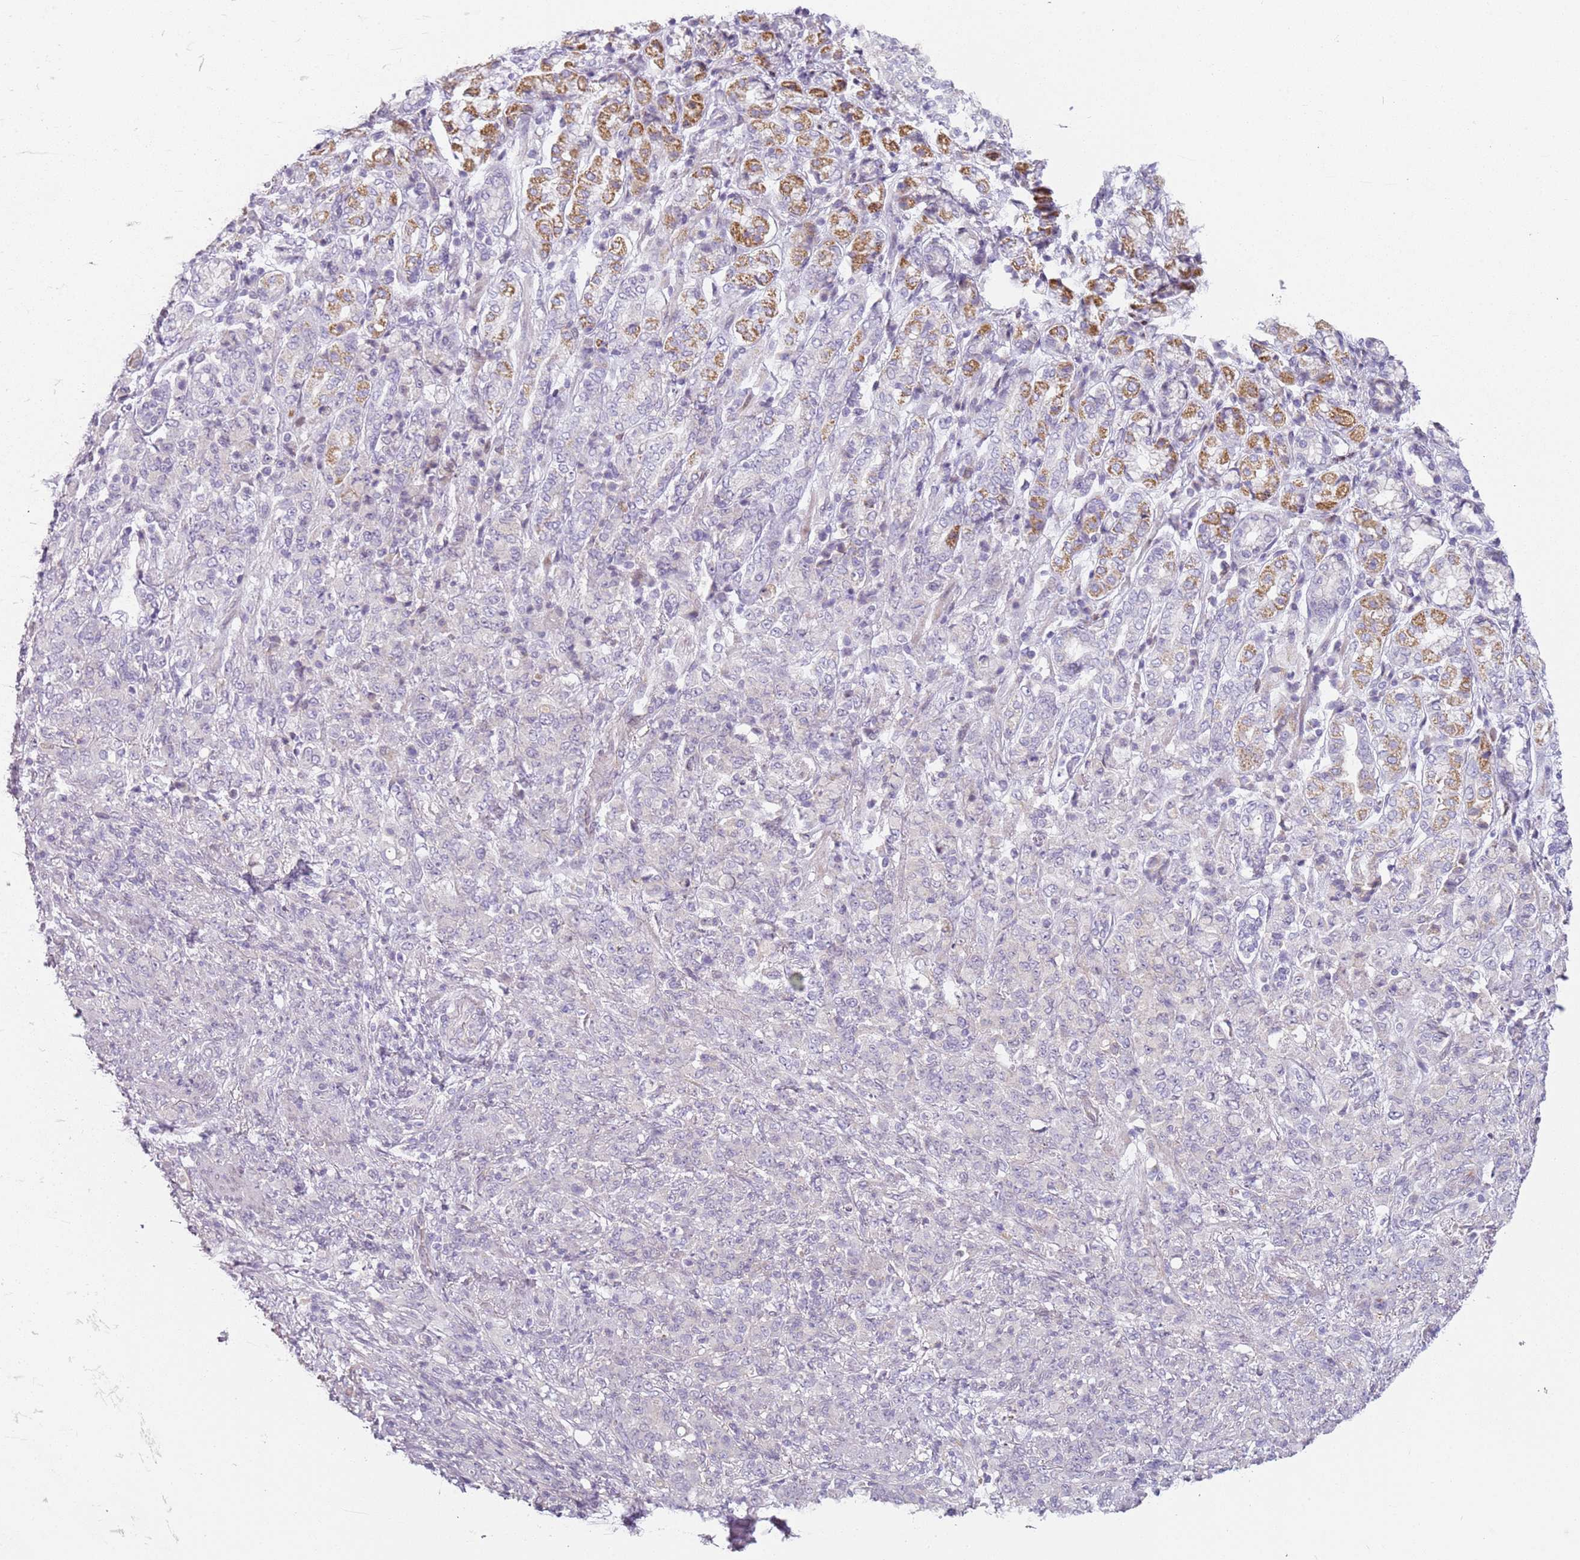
{"staining": {"intensity": "negative", "quantity": "none", "location": "none"}, "tissue": "stomach cancer", "cell_type": "Tumor cells", "image_type": "cancer", "snomed": [{"axis": "morphology", "description": "Adenocarcinoma, NOS"}, {"axis": "topography", "description": "Stomach"}], "caption": "Stomach cancer stained for a protein using immunohistochemistry exhibits no positivity tumor cells.", "gene": "DEFB116", "patient": {"sex": "female", "age": 79}}